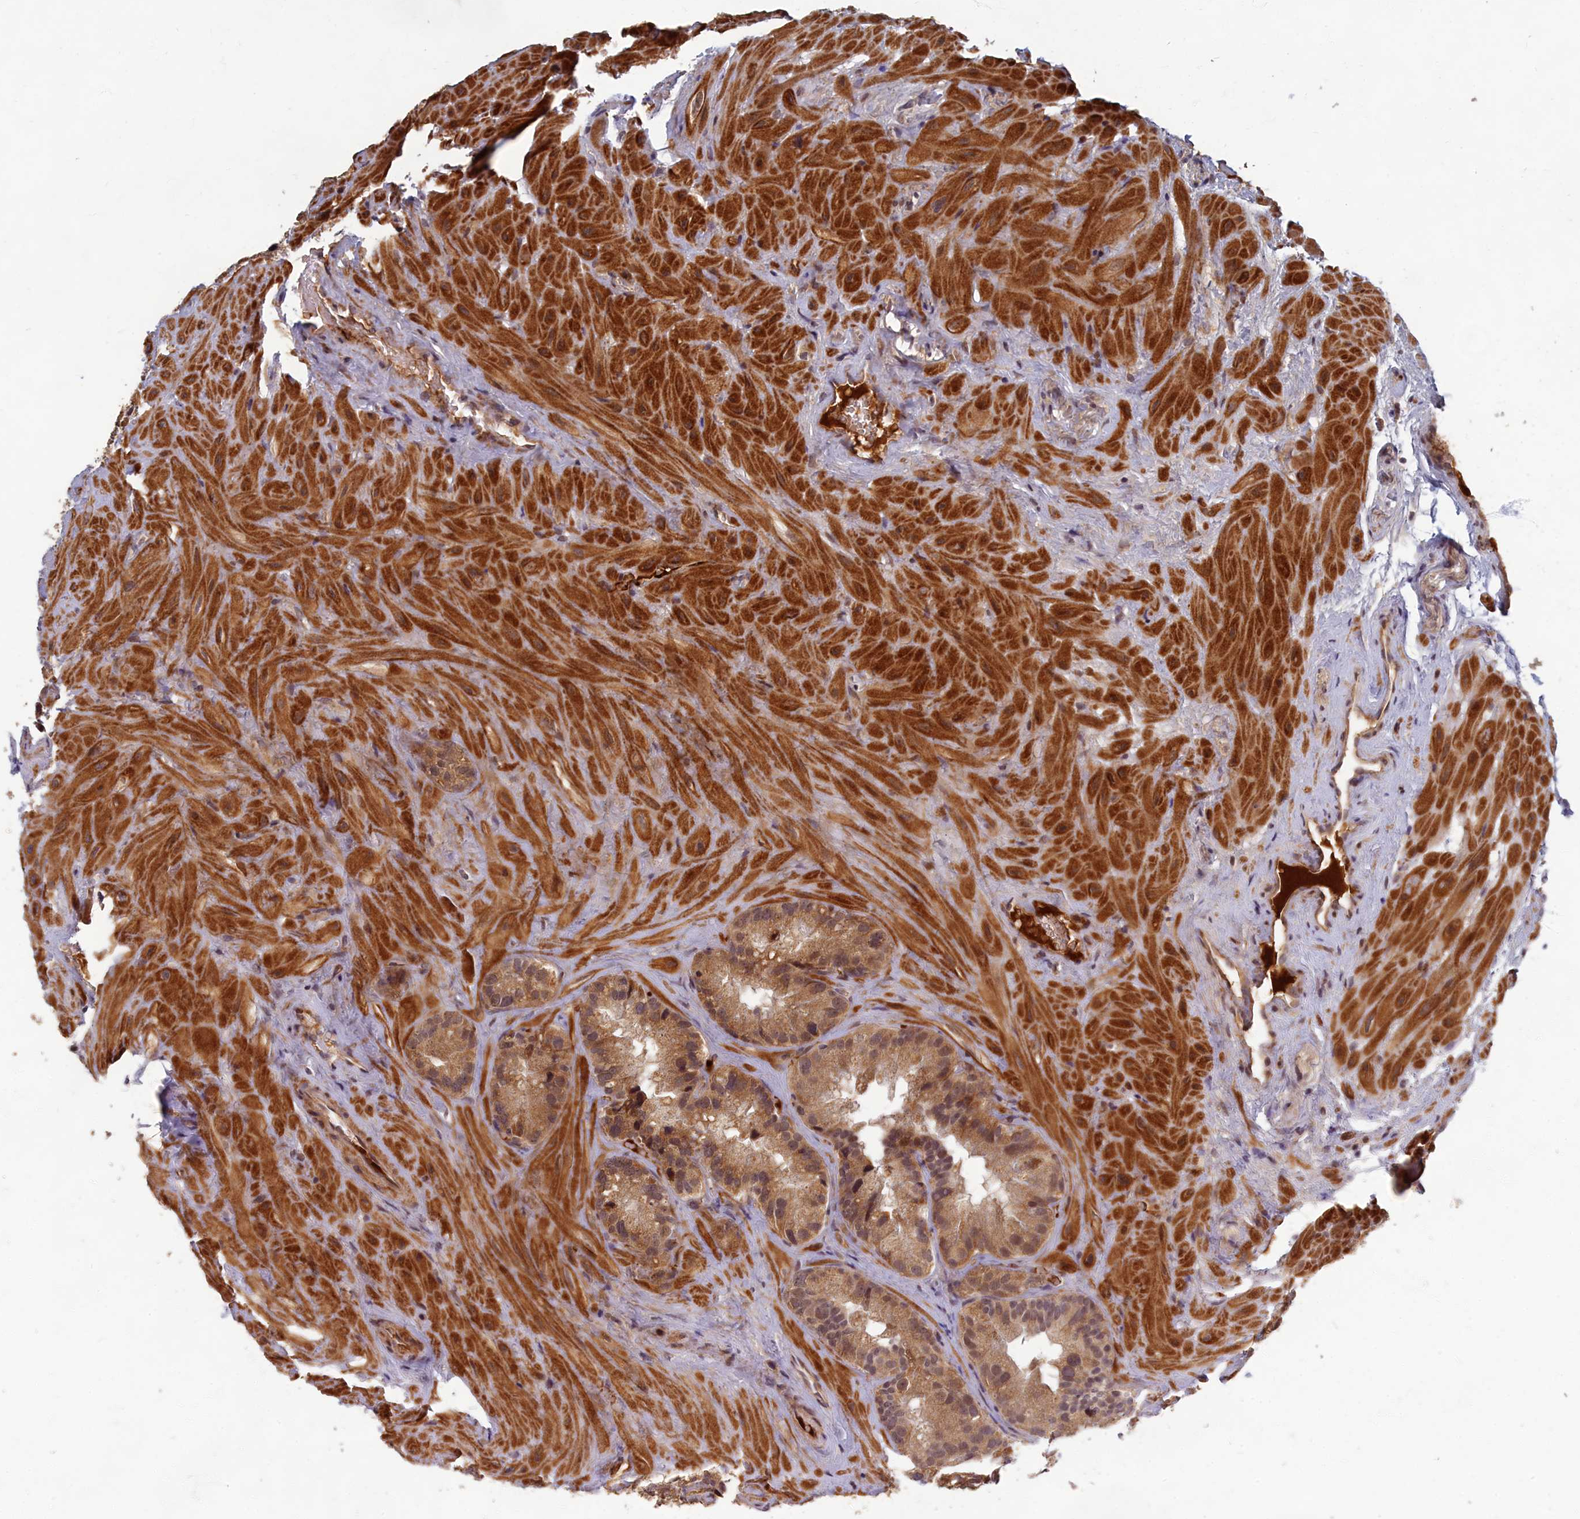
{"staining": {"intensity": "moderate", "quantity": ">75%", "location": "cytoplasmic/membranous"}, "tissue": "seminal vesicle", "cell_type": "Glandular cells", "image_type": "normal", "snomed": [{"axis": "morphology", "description": "Normal tissue, NOS"}, {"axis": "topography", "description": "Prostate"}, {"axis": "topography", "description": "Seminal veicle"}], "caption": "Immunohistochemistry (IHC) (DAB) staining of unremarkable seminal vesicle exhibits moderate cytoplasmic/membranous protein staining in about >75% of glandular cells. Ihc stains the protein in brown and the nuclei are stained blue.", "gene": "EARS2", "patient": {"sex": "male", "age": 68}}